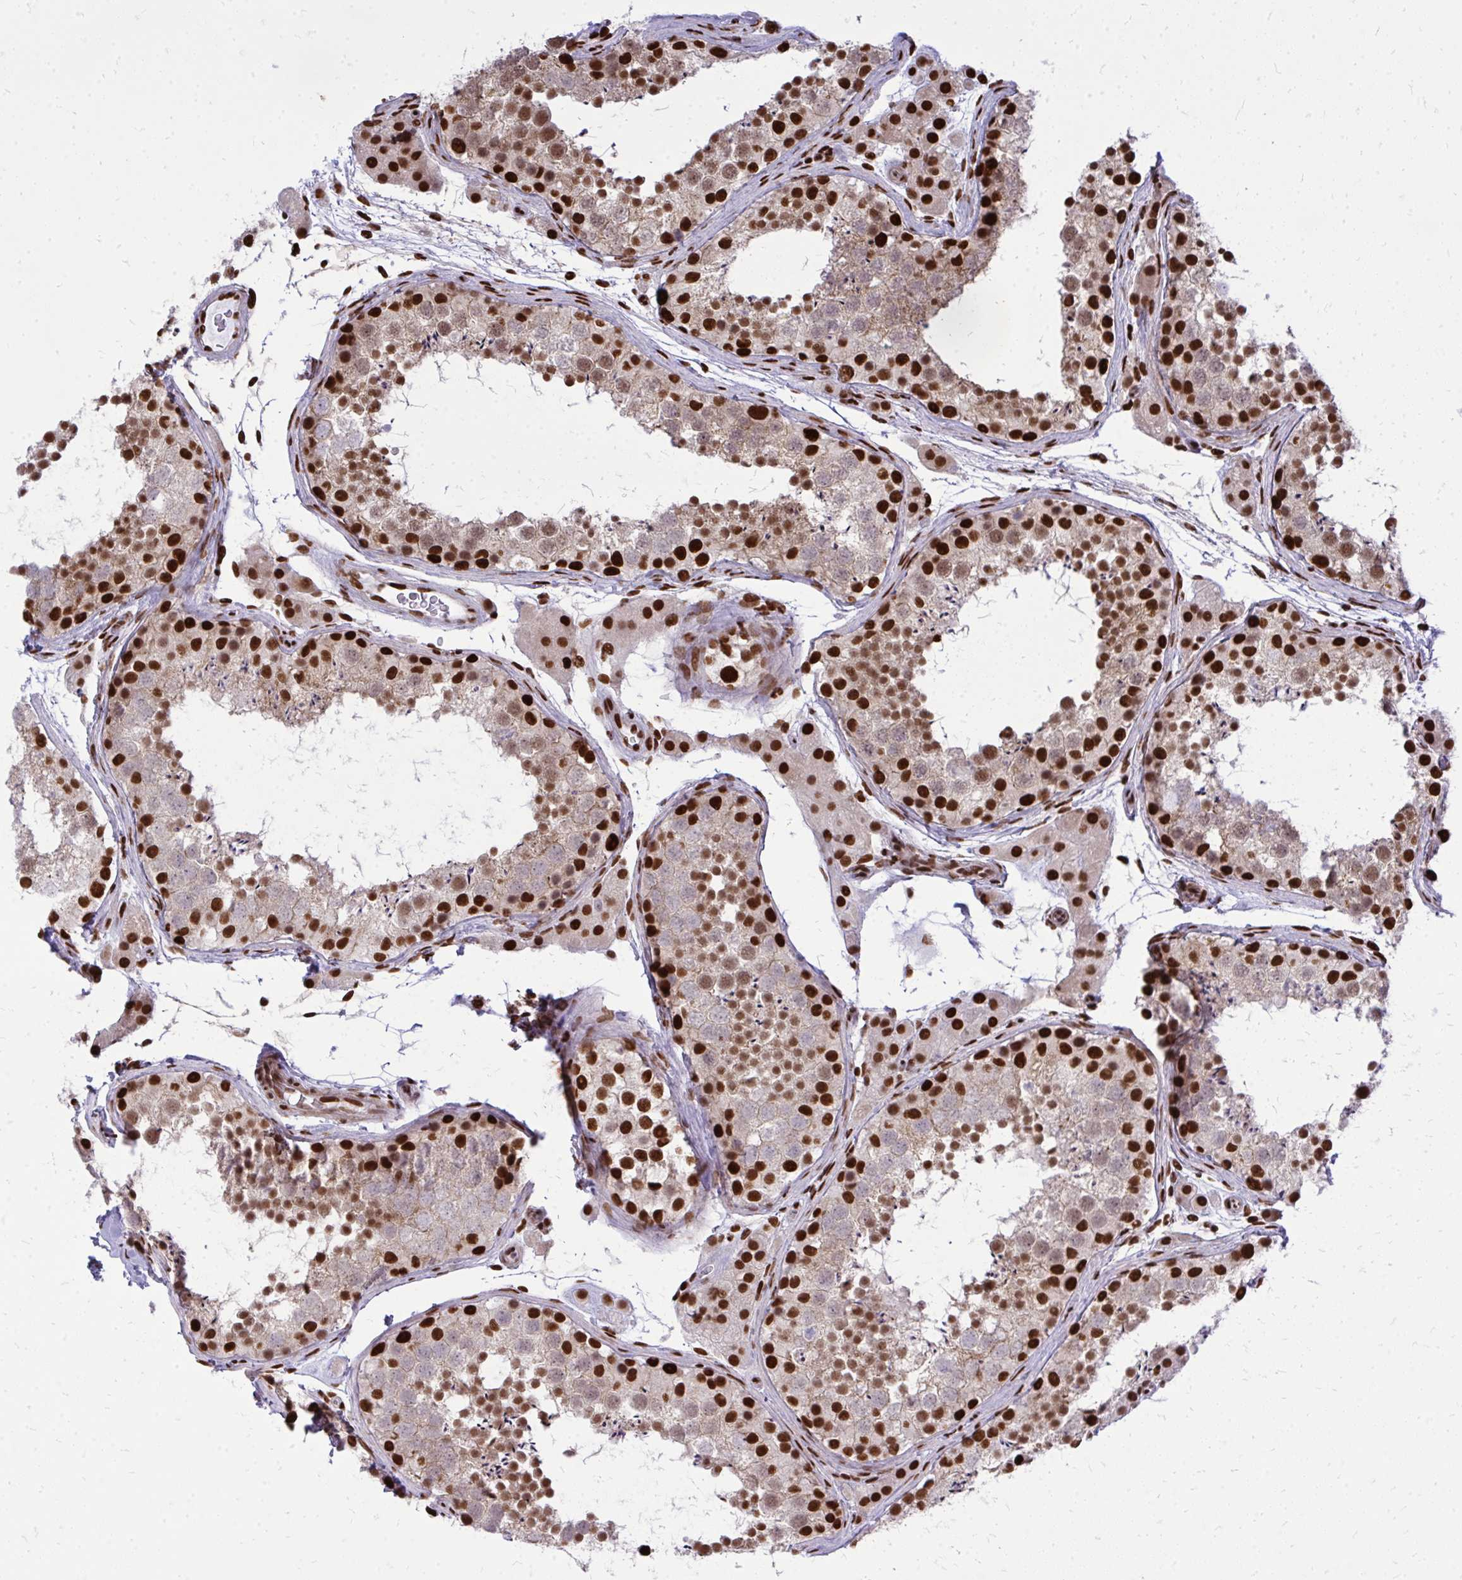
{"staining": {"intensity": "strong", "quantity": "25%-75%", "location": "nuclear"}, "tissue": "testis", "cell_type": "Cells in seminiferous ducts", "image_type": "normal", "snomed": [{"axis": "morphology", "description": "Normal tissue, NOS"}, {"axis": "topography", "description": "Testis"}], "caption": "Protein expression analysis of benign testis exhibits strong nuclear staining in about 25%-75% of cells in seminiferous ducts.", "gene": "TBL1Y", "patient": {"sex": "male", "age": 41}}